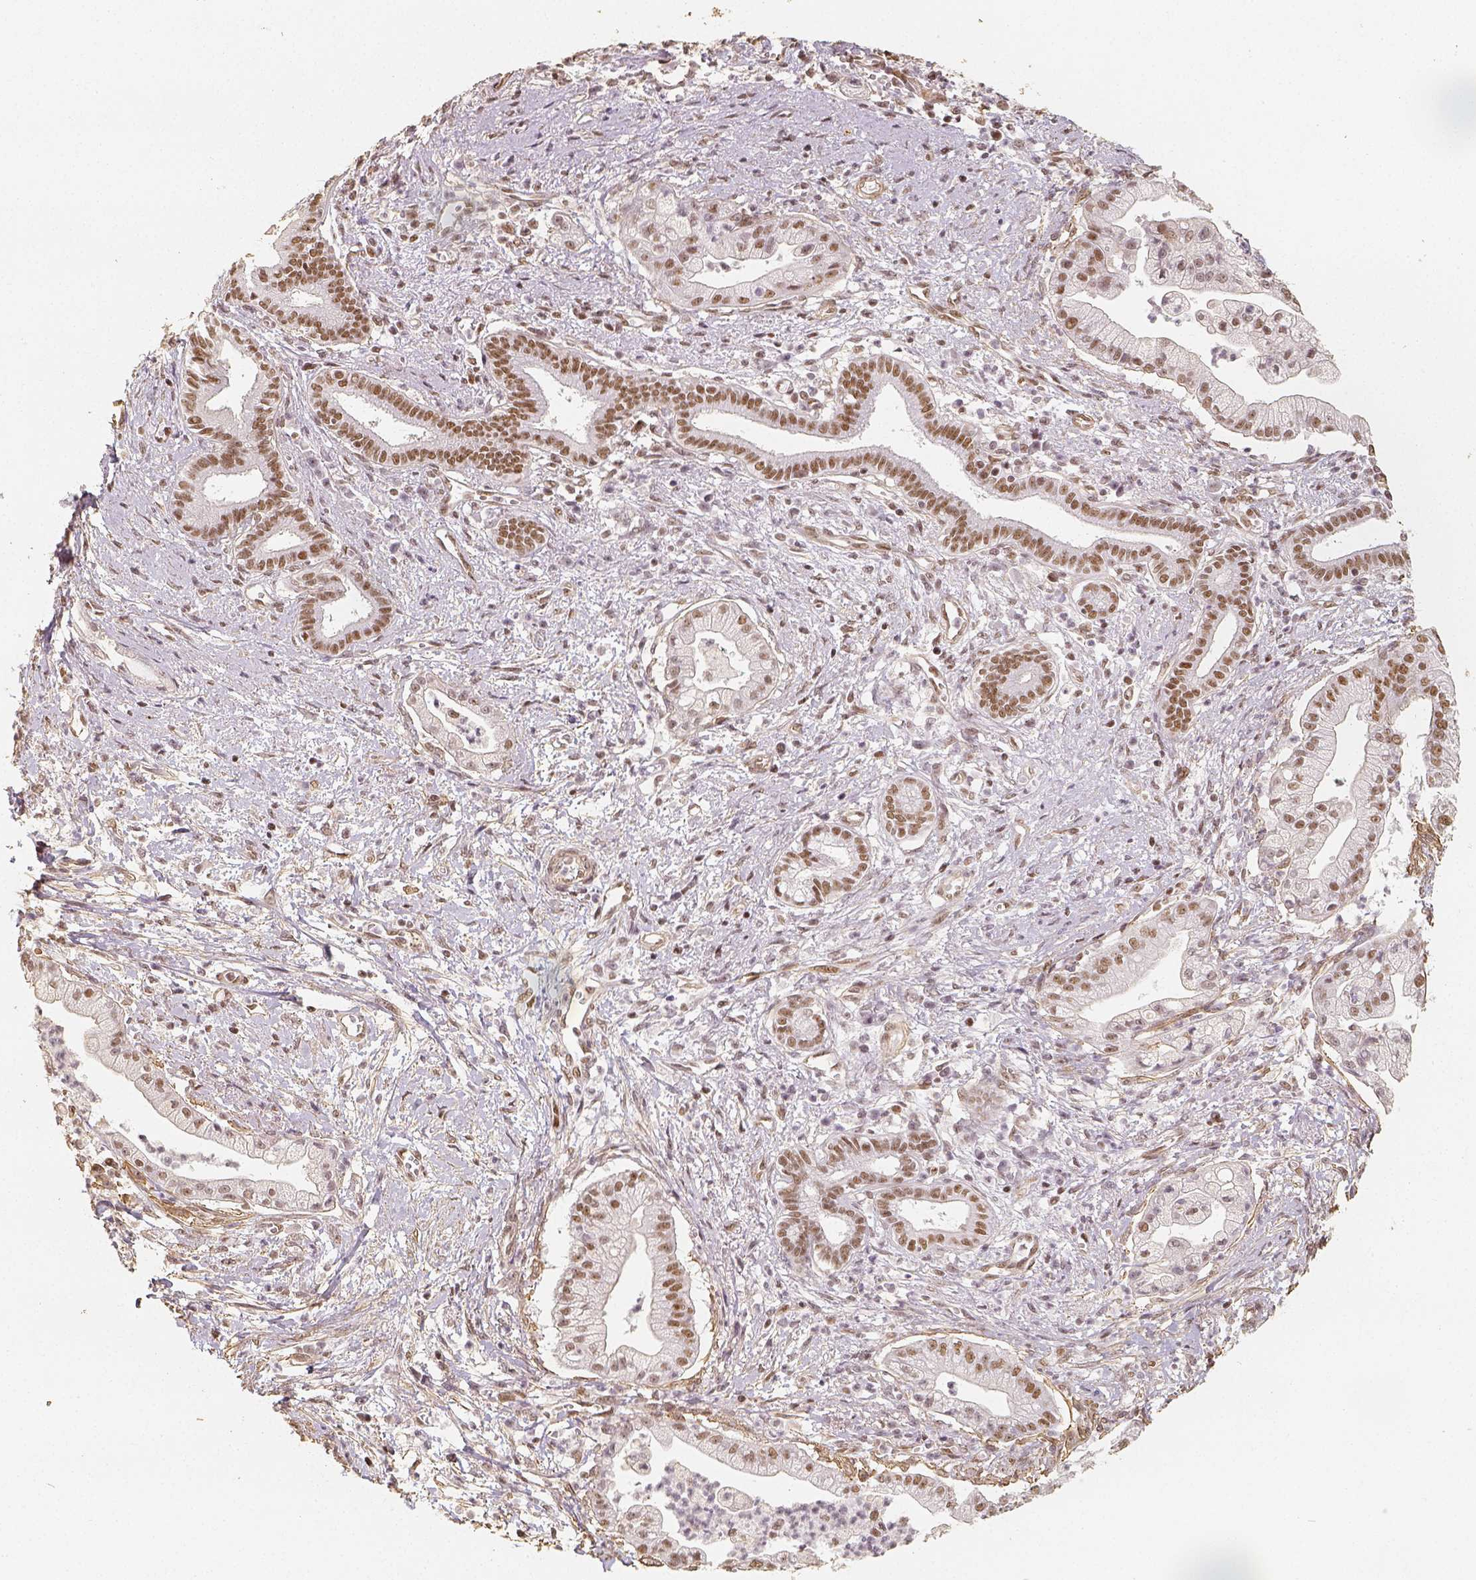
{"staining": {"intensity": "moderate", "quantity": ">75%", "location": "nuclear"}, "tissue": "pancreatic cancer", "cell_type": "Tumor cells", "image_type": "cancer", "snomed": [{"axis": "morphology", "description": "Normal tissue, NOS"}, {"axis": "morphology", "description": "Adenocarcinoma, NOS"}, {"axis": "topography", "description": "Lymph node"}, {"axis": "topography", "description": "Pancreas"}], "caption": "Protein expression analysis of pancreatic adenocarcinoma exhibits moderate nuclear staining in about >75% of tumor cells.", "gene": "HDAC1", "patient": {"sex": "female", "age": 58}}